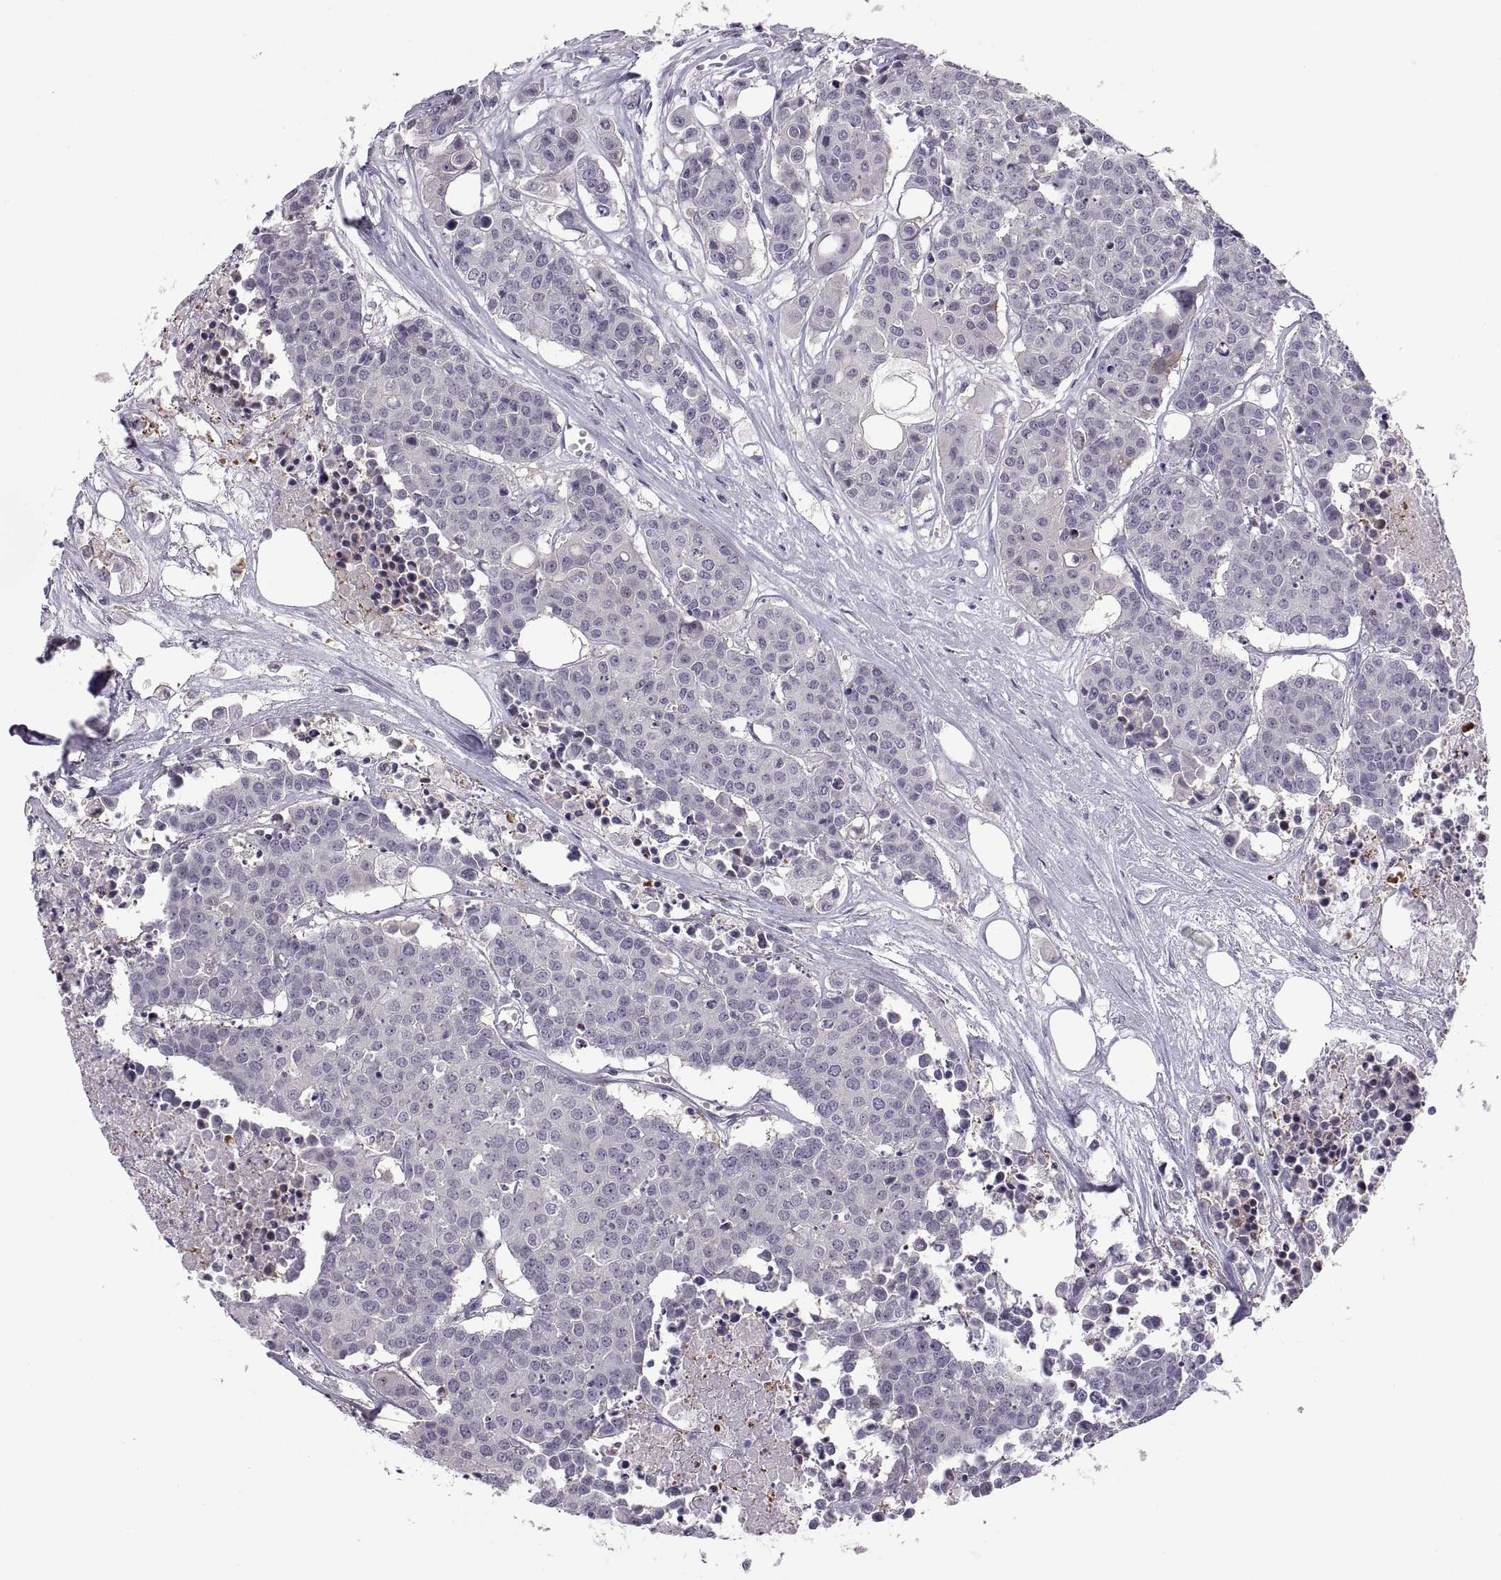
{"staining": {"intensity": "negative", "quantity": "none", "location": "none"}, "tissue": "carcinoid", "cell_type": "Tumor cells", "image_type": "cancer", "snomed": [{"axis": "morphology", "description": "Carcinoid, malignant, NOS"}, {"axis": "topography", "description": "Colon"}], "caption": "Immunohistochemistry (IHC) micrograph of human carcinoid stained for a protein (brown), which demonstrates no staining in tumor cells.", "gene": "TTC21A", "patient": {"sex": "male", "age": 81}}